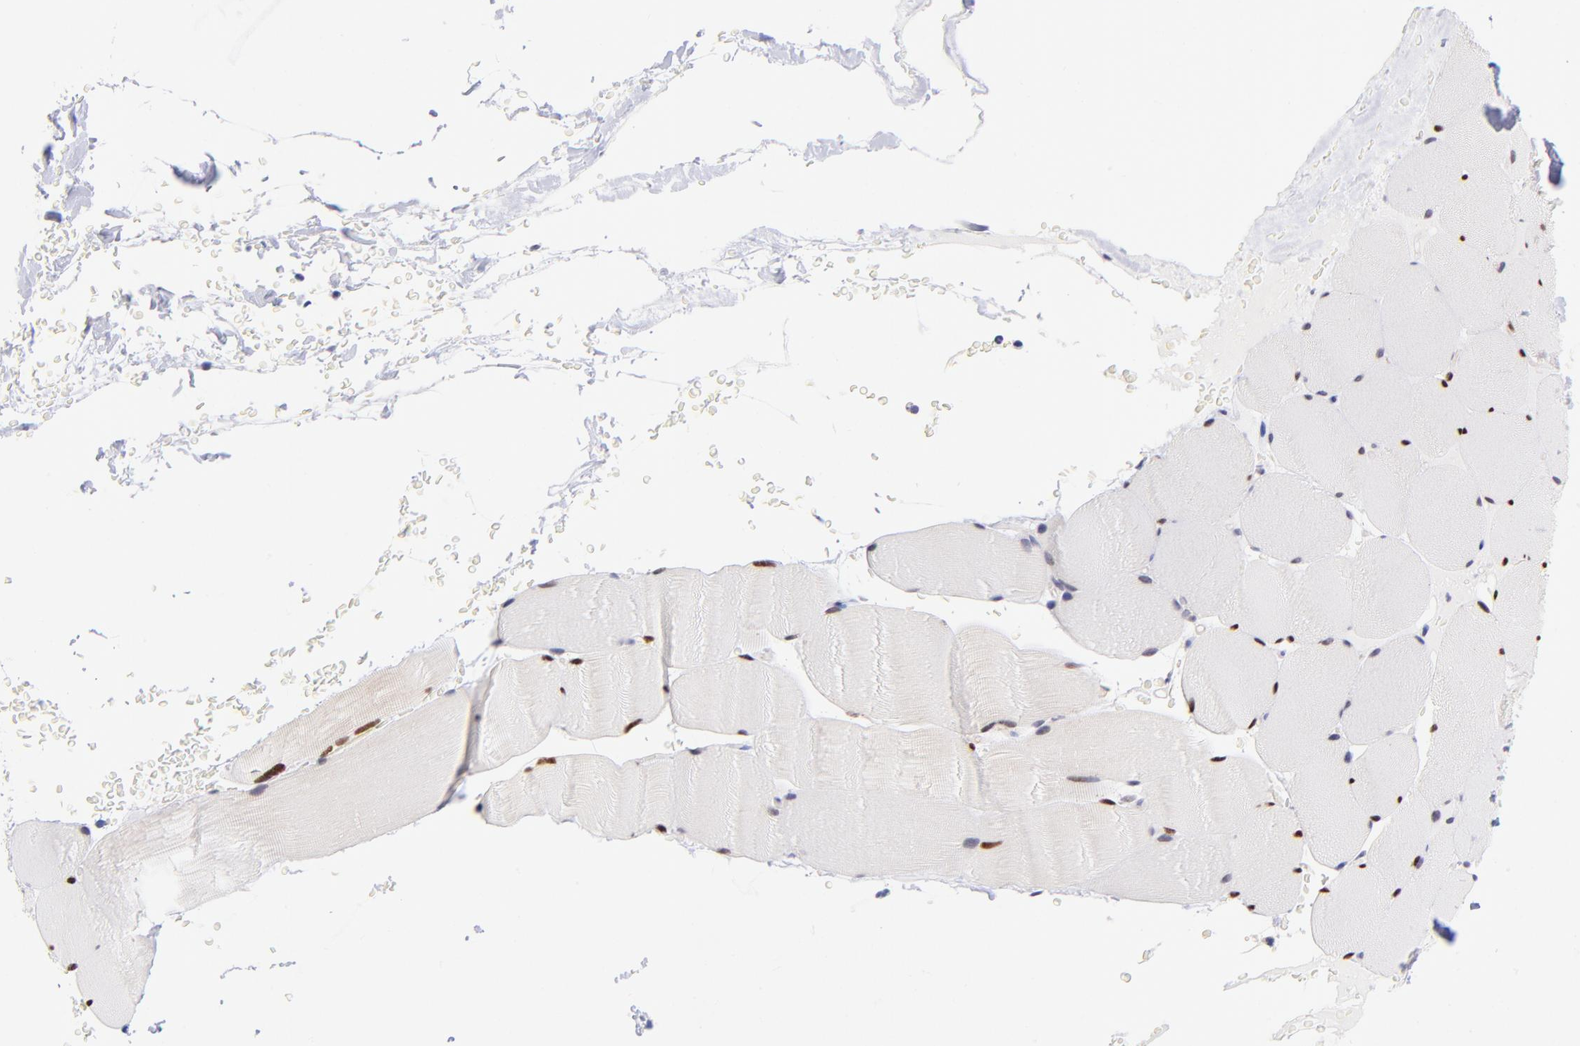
{"staining": {"intensity": "moderate", "quantity": "25%-75%", "location": "nuclear"}, "tissue": "skeletal muscle", "cell_type": "Myocytes", "image_type": "normal", "snomed": [{"axis": "morphology", "description": "Normal tissue, NOS"}, {"axis": "topography", "description": "Skeletal muscle"}], "caption": "A medium amount of moderate nuclear positivity is identified in about 25%-75% of myocytes in normal skeletal muscle.", "gene": "SOX6", "patient": {"sex": "male", "age": 62}}